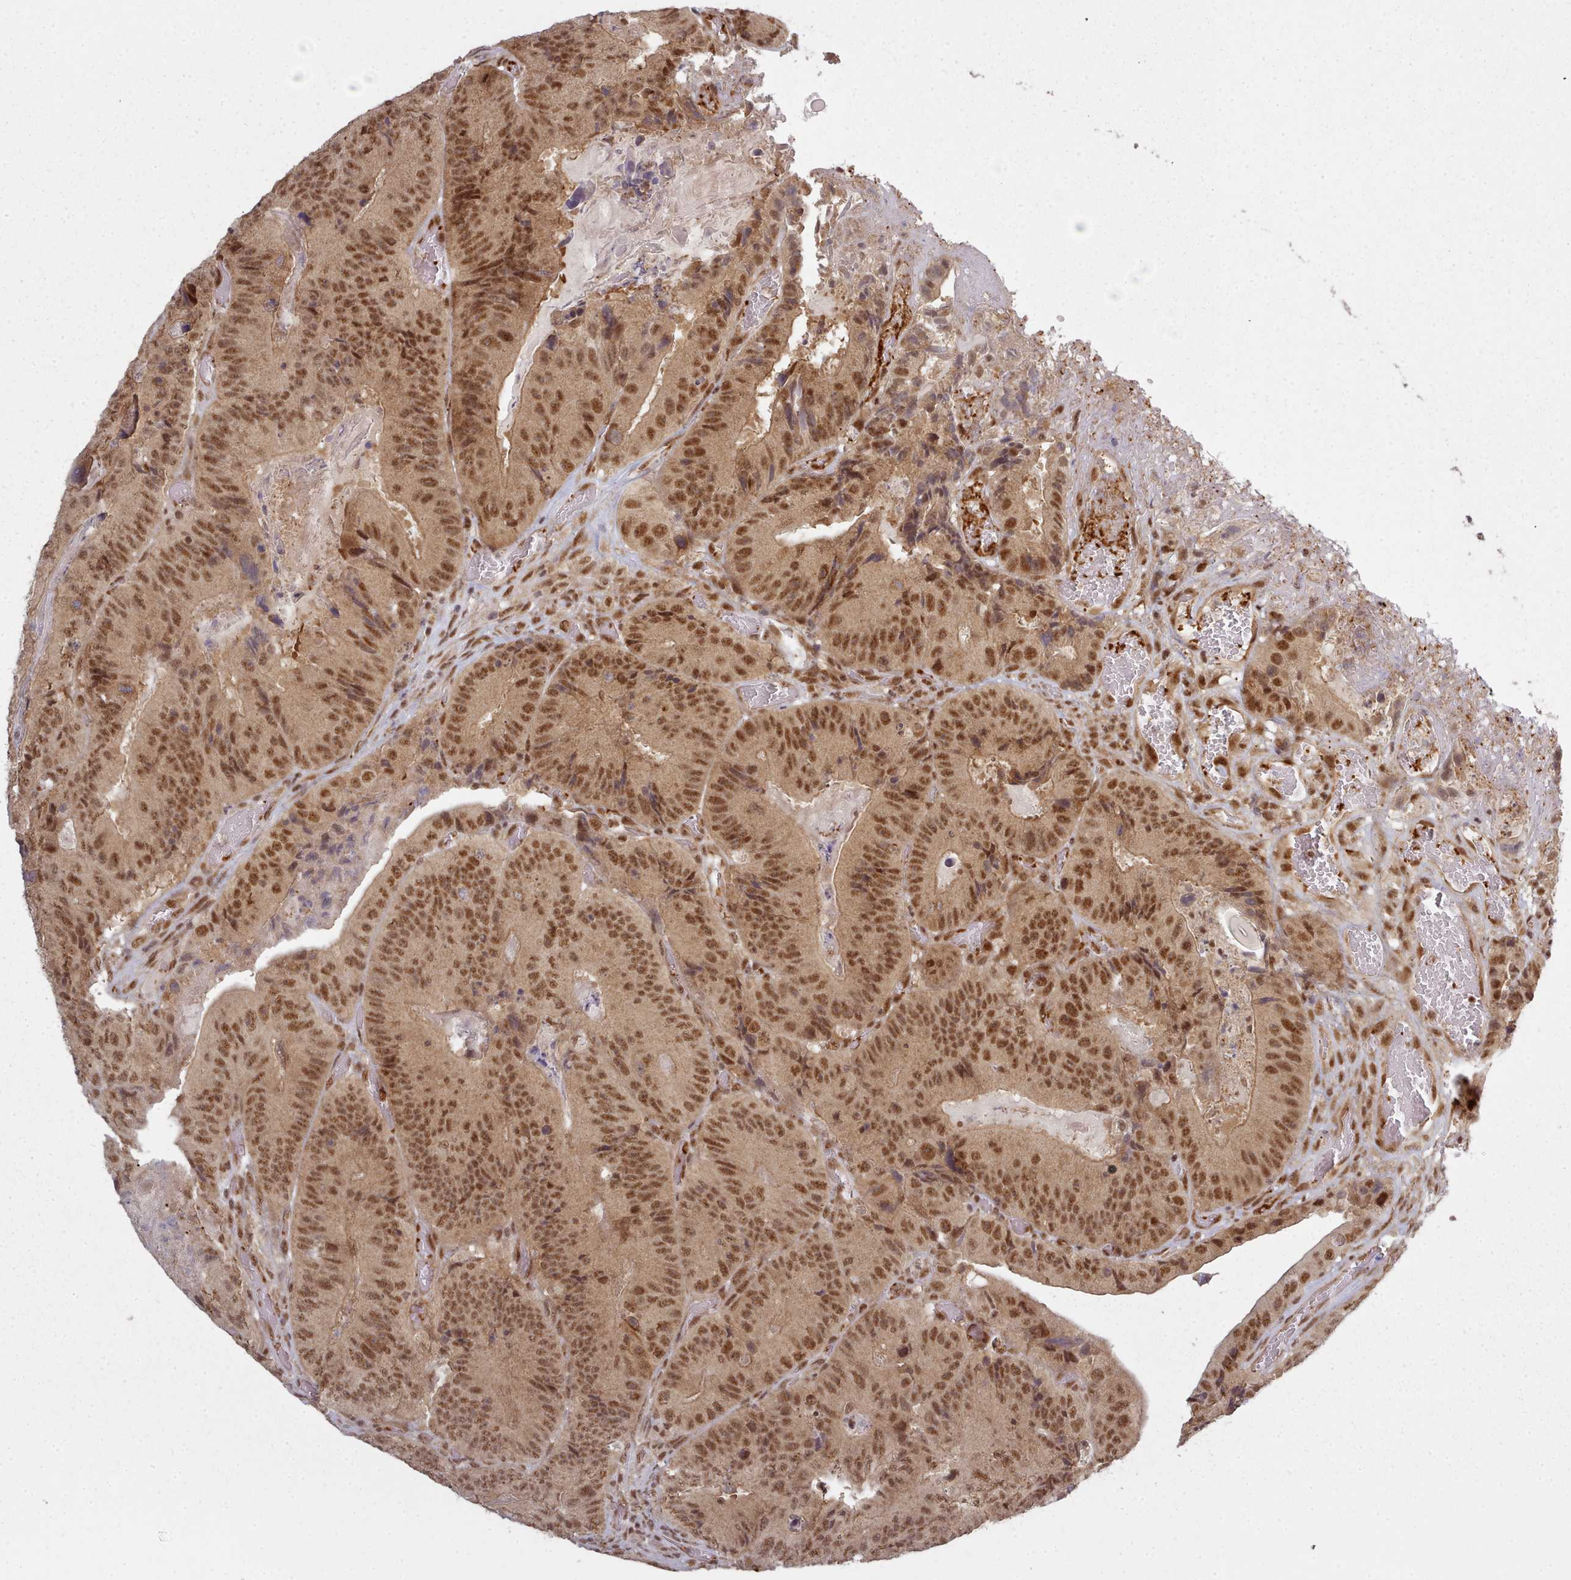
{"staining": {"intensity": "moderate", "quantity": ">75%", "location": "cytoplasmic/membranous,nuclear"}, "tissue": "colorectal cancer", "cell_type": "Tumor cells", "image_type": "cancer", "snomed": [{"axis": "morphology", "description": "Adenocarcinoma, NOS"}, {"axis": "topography", "description": "Colon"}], "caption": "The image displays immunohistochemical staining of colorectal cancer (adenocarcinoma). There is moderate cytoplasmic/membranous and nuclear expression is present in approximately >75% of tumor cells. (DAB IHC with brightfield microscopy, high magnification).", "gene": "DHX8", "patient": {"sex": "female", "age": 86}}